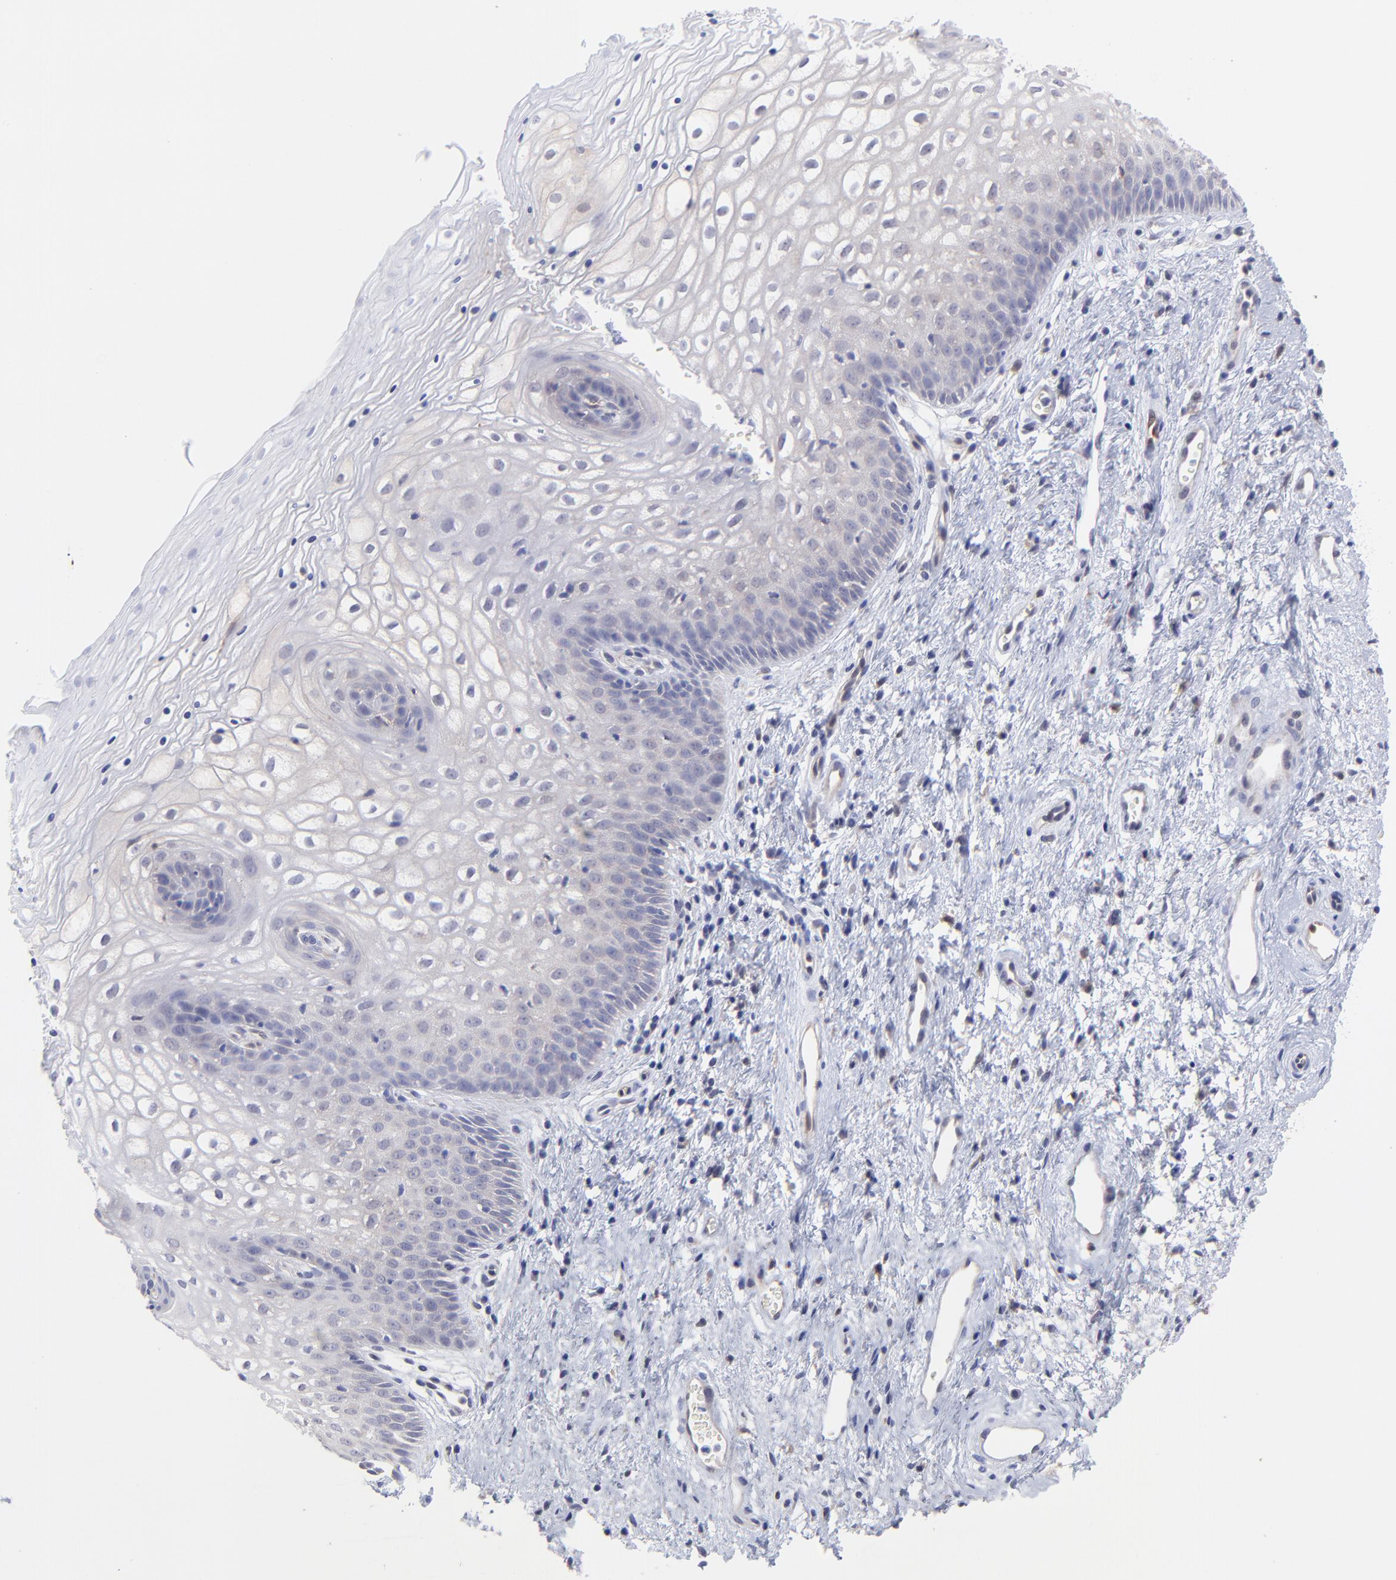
{"staining": {"intensity": "negative", "quantity": "none", "location": "none"}, "tissue": "vagina", "cell_type": "Squamous epithelial cells", "image_type": "normal", "snomed": [{"axis": "morphology", "description": "Normal tissue, NOS"}, {"axis": "topography", "description": "Vagina"}], "caption": "A micrograph of vagina stained for a protein demonstrates no brown staining in squamous epithelial cells.", "gene": "HYAL1", "patient": {"sex": "female", "age": 34}}